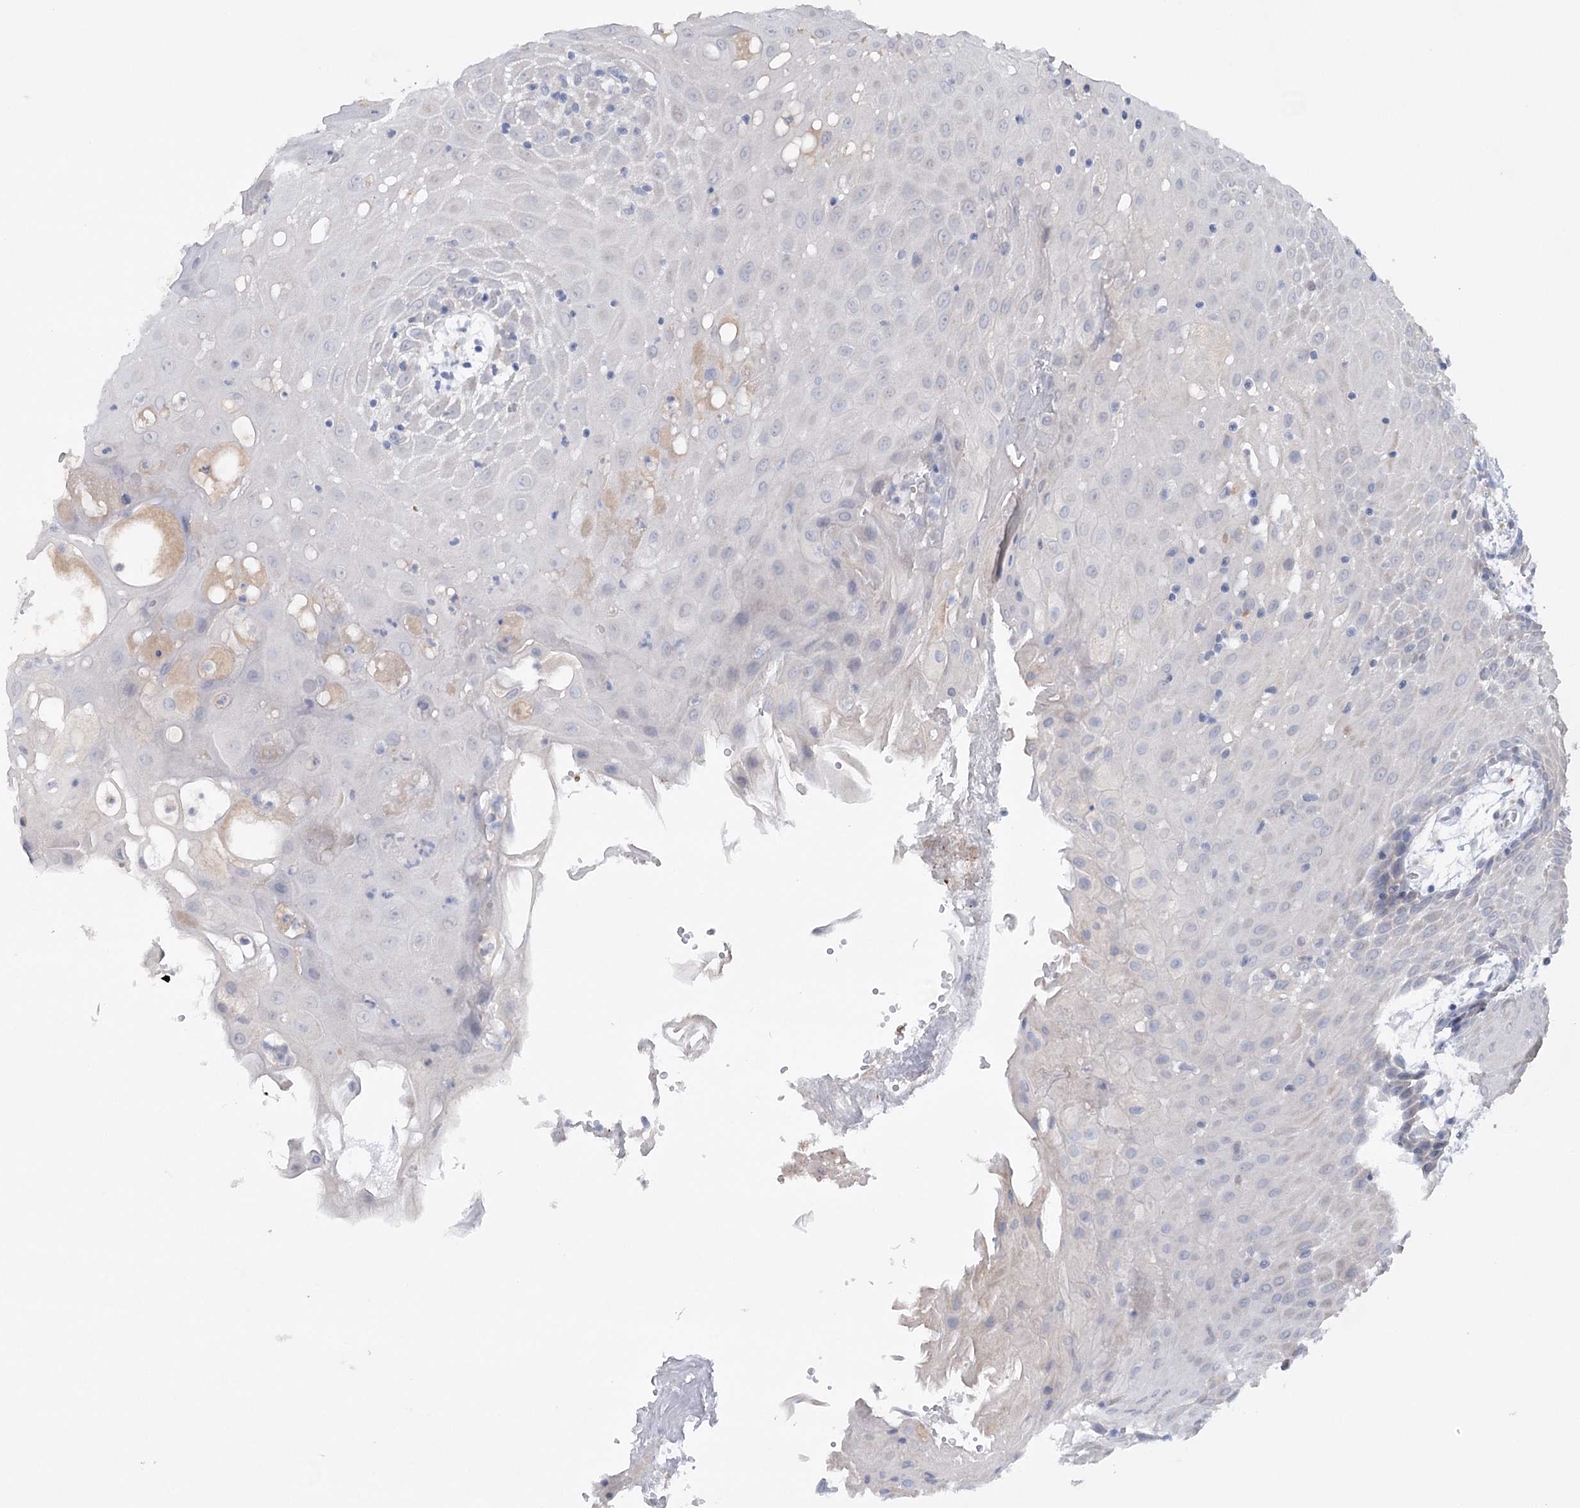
{"staining": {"intensity": "negative", "quantity": "none", "location": "none"}, "tissue": "oral mucosa", "cell_type": "Squamous epithelial cells", "image_type": "normal", "snomed": [{"axis": "morphology", "description": "Normal tissue, NOS"}, {"axis": "topography", "description": "Skeletal muscle"}, {"axis": "topography", "description": "Oral tissue"}, {"axis": "topography", "description": "Salivary gland"}, {"axis": "topography", "description": "Peripheral nerve tissue"}], "caption": "Squamous epithelial cells show no significant protein staining in normal oral mucosa. (IHC, brightfield microscopy, high magnification).", "gene": "MTCH2", "patient": {"sex": "male", "age": 54}}